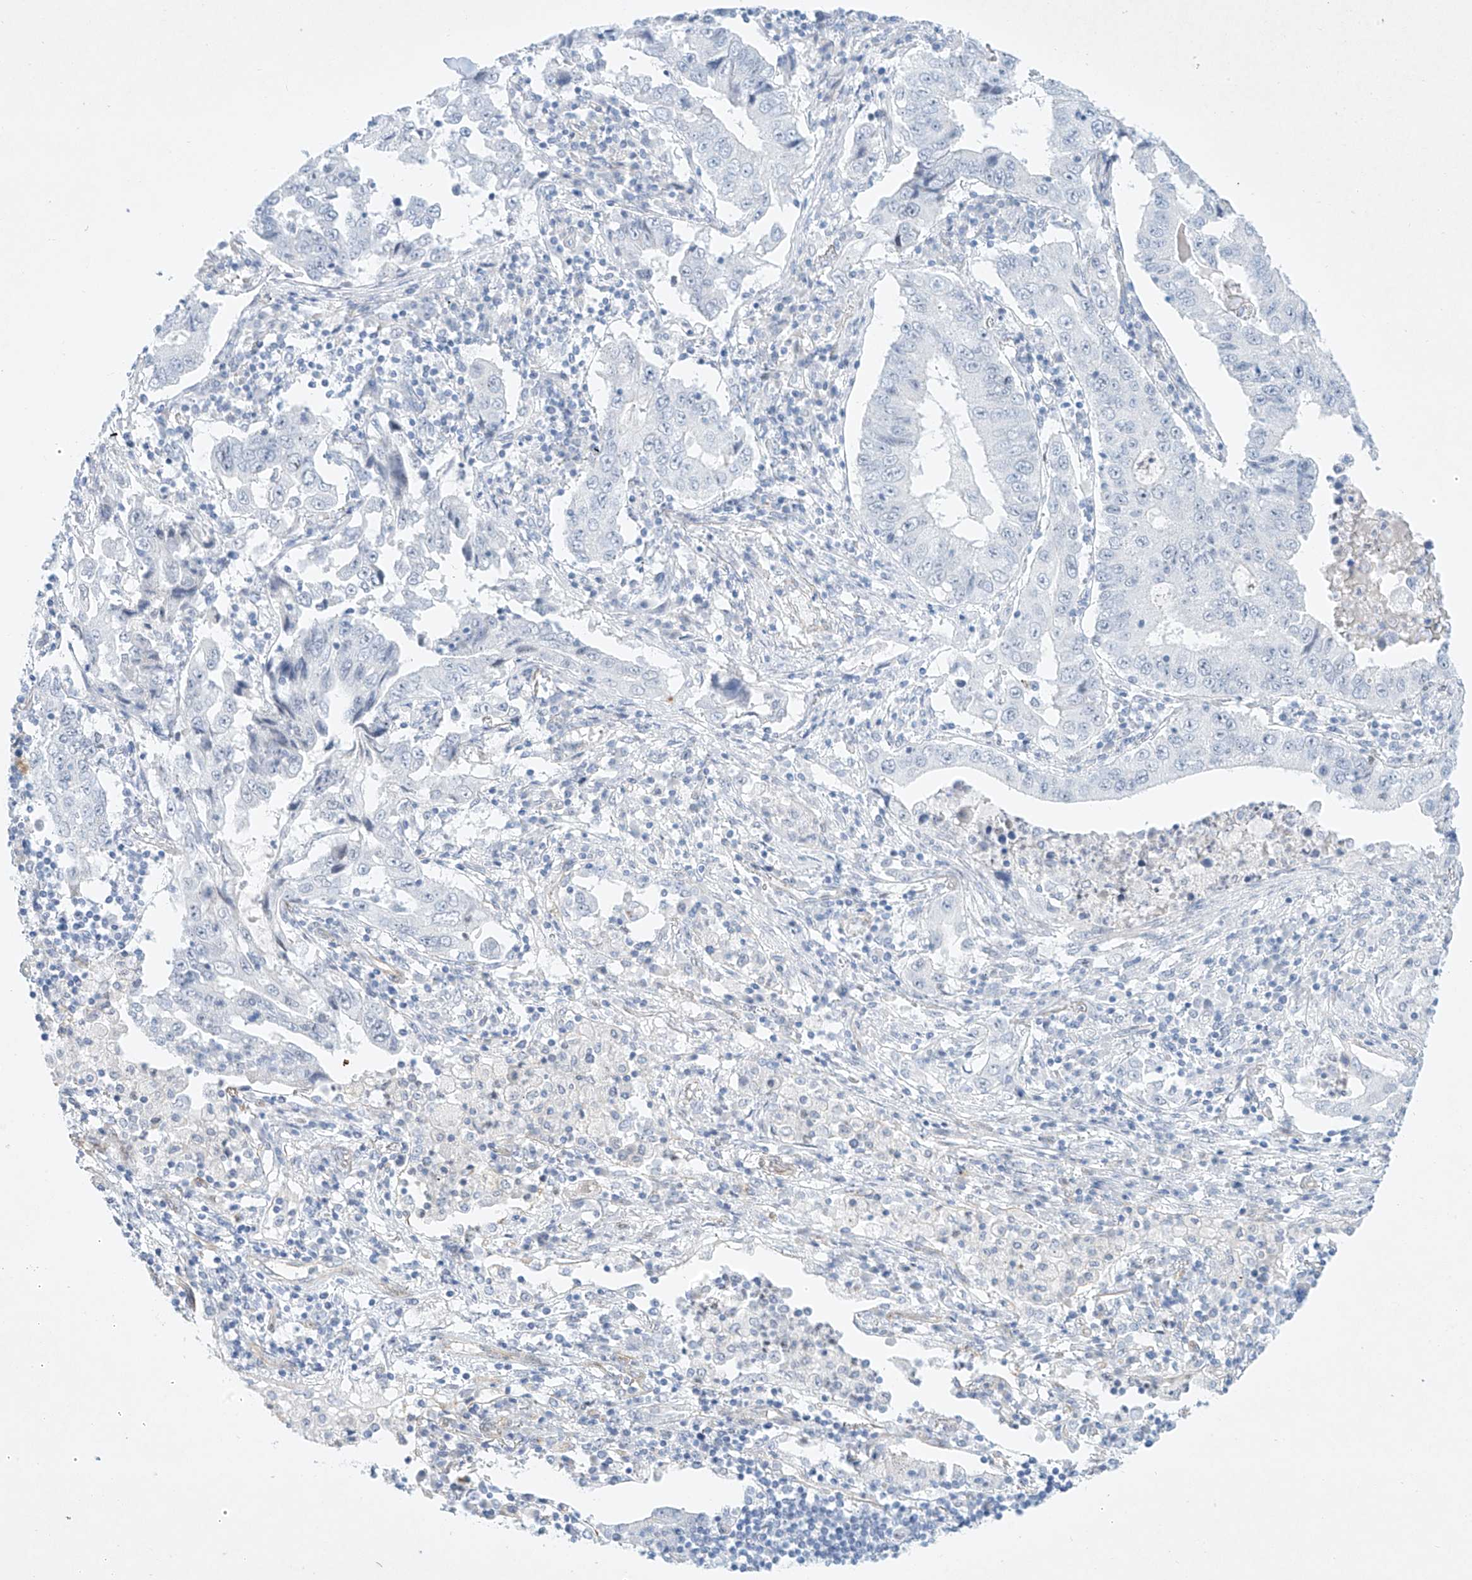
{"staining": {"intensity": "negative", "quantity": "none", "location": "none"}, "tissue": "lung cancer", "cell_type": "Tumor cells", "image_type": "cancer", "snomed": [{"axis": "morphology", "description": "Adenocarcinoma, NOS"}, {"axis": "topography", "description": "Lung"}], "caption": "IHC histopathology image of human lung cancer stained for a protein (brown), which exhibits no positivity in tumor cells.", "gene": "REEP2", "patient": {"sex": "female", "age": 51}}